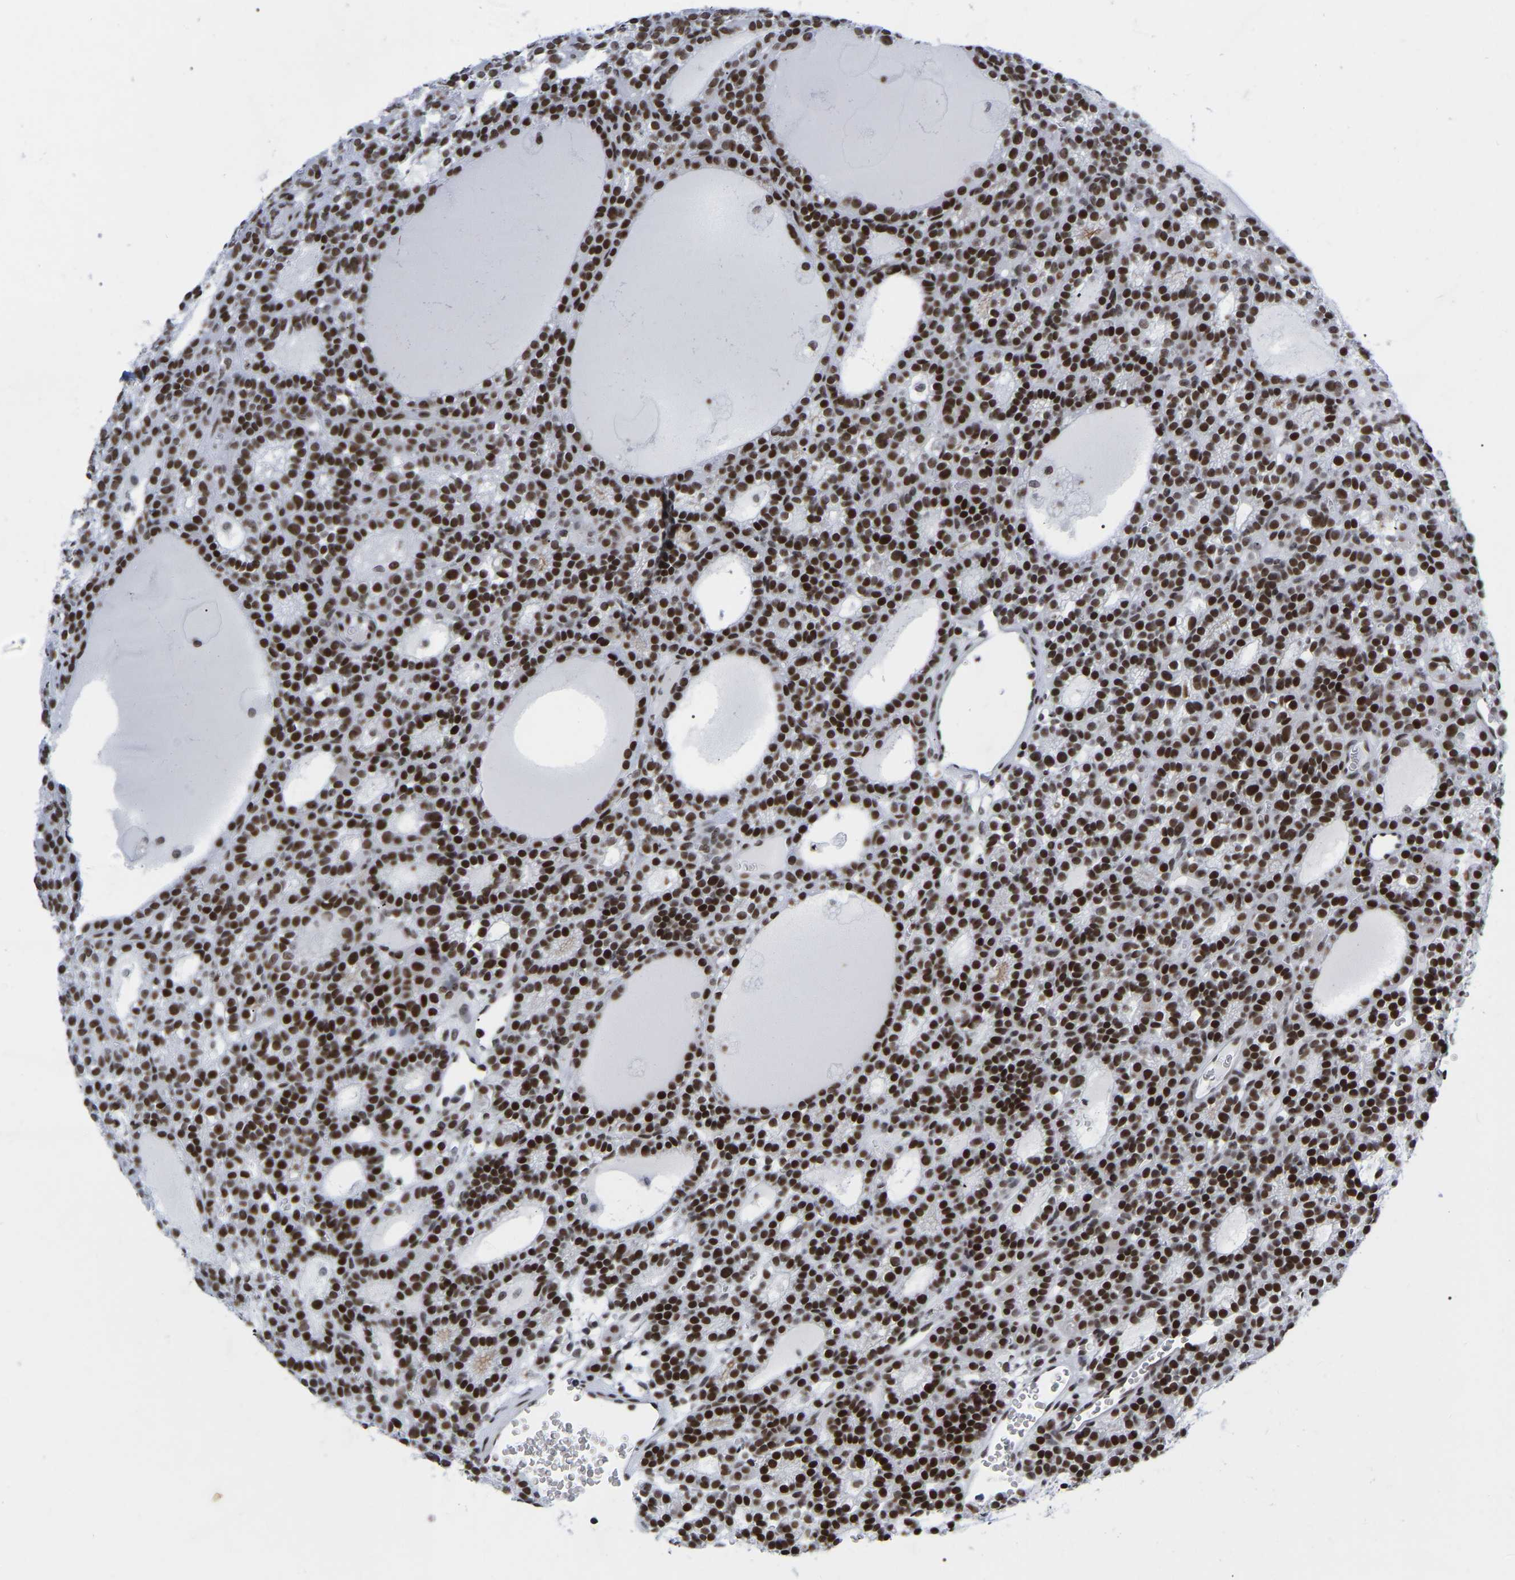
{"staining": {"intensity": "strong", "quantity": ">75%", "location": "nuclear"}, "tissue": "parathyroid gland", "cell_type": "Glandular cells", "image_type": "normal", "snomed": [{"axis": "morphology", "description": "Normal tissue, NOS"}, {"axis": "morphology", "description": "Adenoma, NOS"}, {"axis": "topography", "description": "Parathyroid gland"}], "caption": "An immunohistochemistry (IHC) image of normal tissue is shown. Protein staining in brown labels strong nuclear positivity in parathyroid gland within glandular cells.", "gene": "PRCC", "patient": {"sex": "female", "age": 58}}